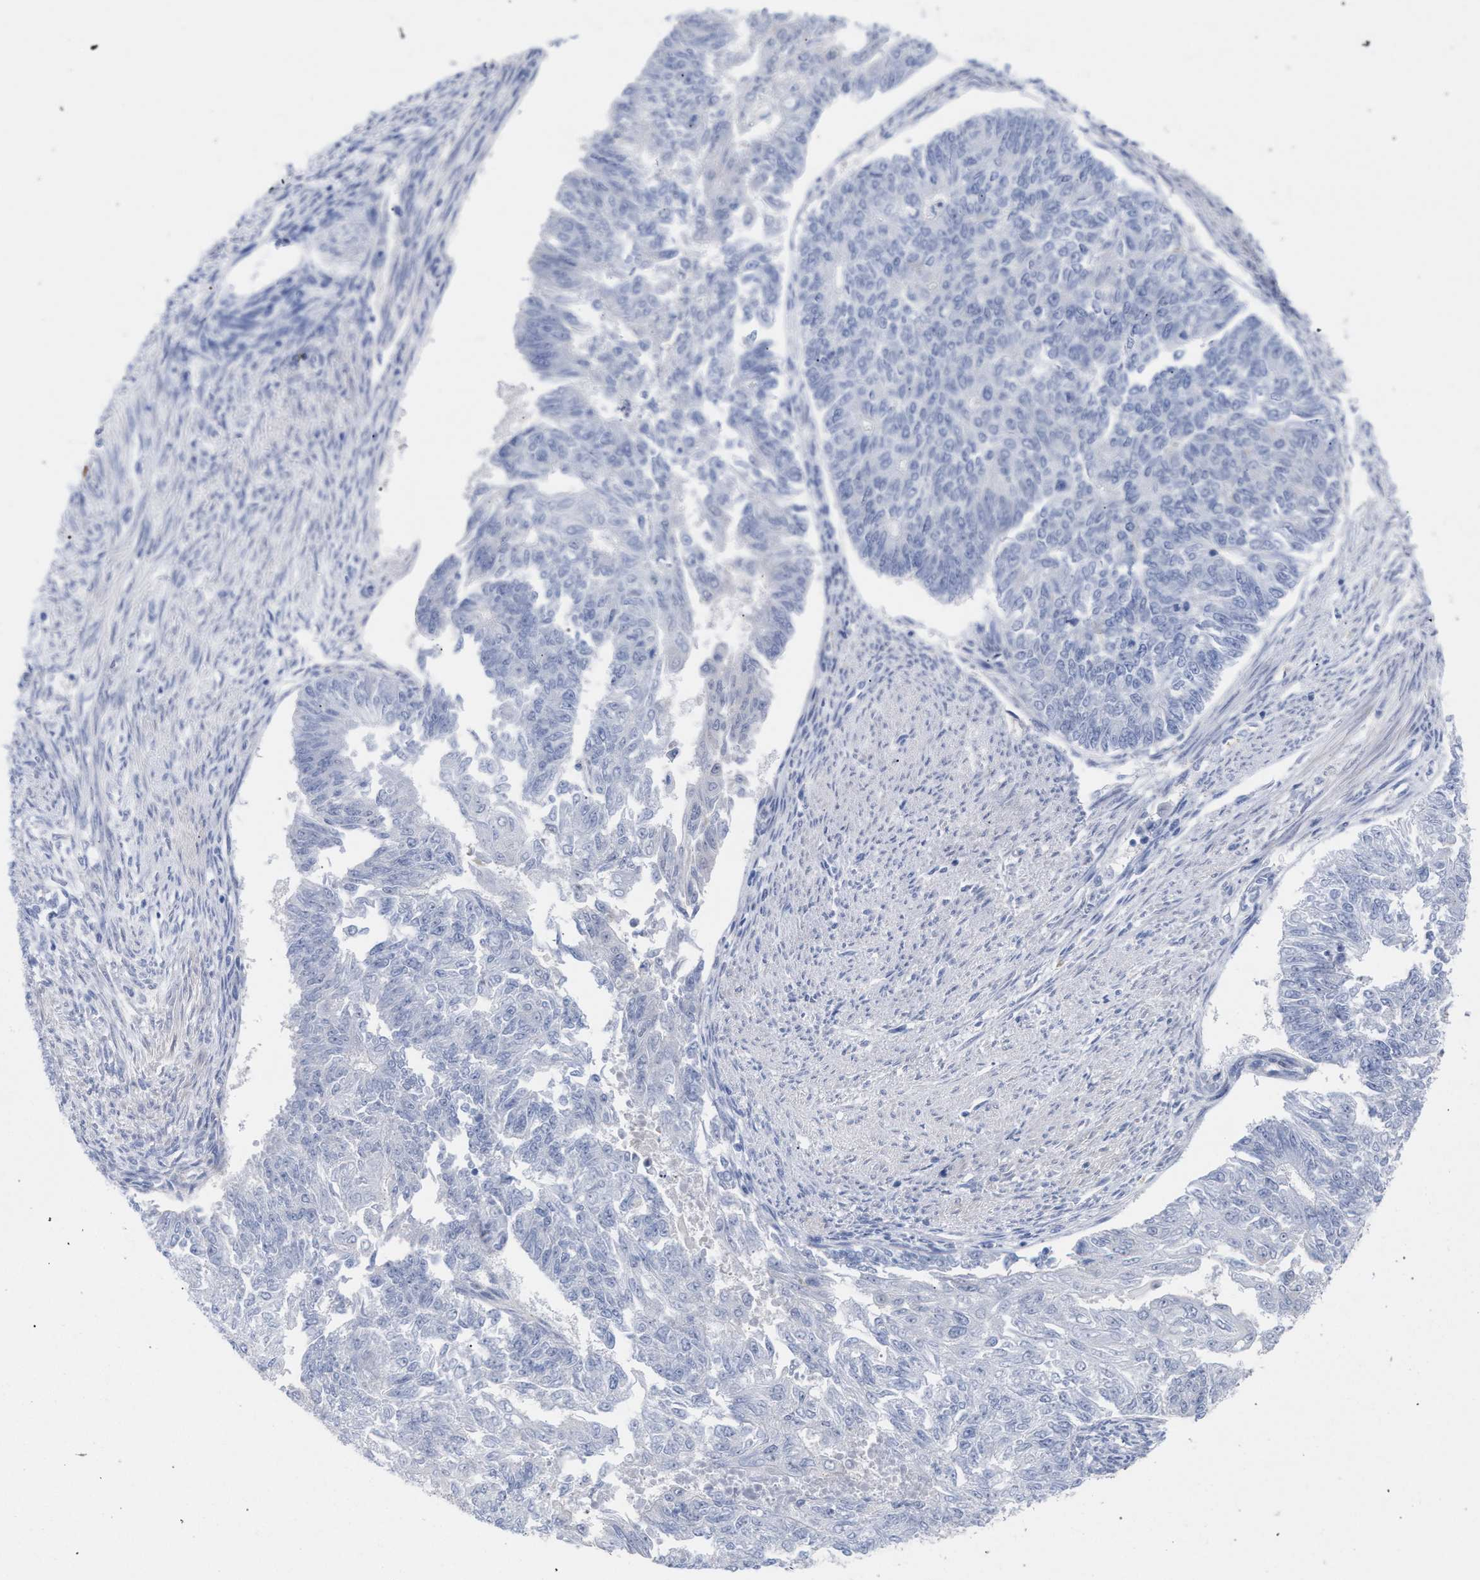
{"staining": {"intensity": "negative", "quantity": "none", "location": "none"}, "tissue": "endometrial cancer", "cell_type": "Tumor cells", "image_type": "cancer", "snomed": [{"axis": "morphology", "description": "Adenocarcinoma, NOS"}, {"axis": "topography", "description": "Endometrium"}], "caption": "Endometrial cancer was stained to show a protein in brown. There is no significant positivity in tumor cells.", "gene": "FHOD3", "patient": {"sex": "female", "age": 32}}